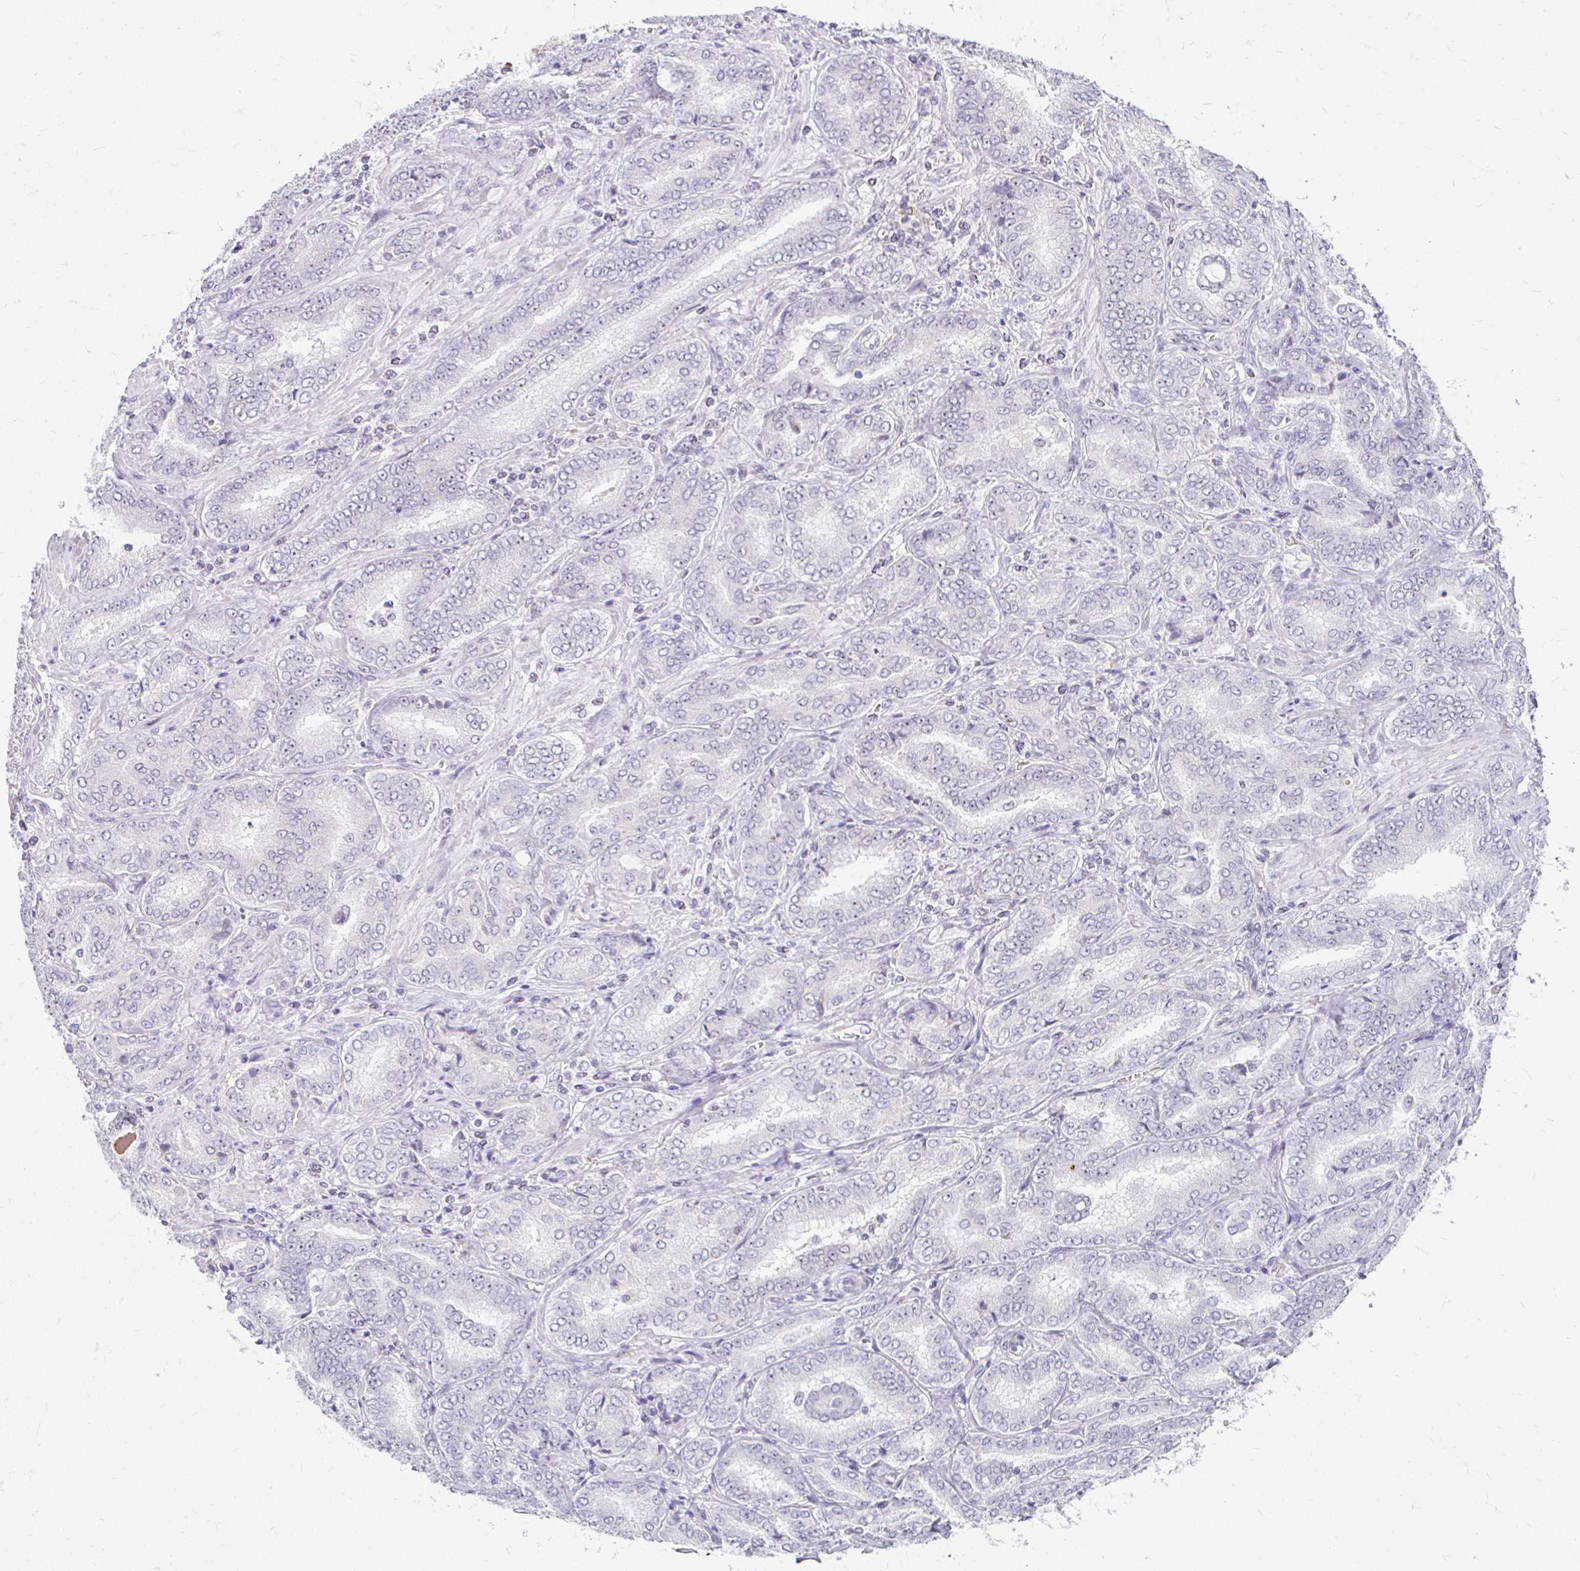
{"staining": {"intensity": "negative", "quantity": "none", "location": "none"}, "tissue": "prostate cancer", "cell_type": "Tumor cells", "image_type": "cancer", "snomed": [{"axis": "morphology", "description": "Adenocarcinoma, High grade"}, {"axis": "topography", "description": "Prostate"}], "caption": "Prostate cancer (adenocarcinoma (high-grade)) was stained to show a protein in brown. There is no significant expression in tumor cells. (DAB (3,3'-diaminobenzidine) immunohistochemistry with hematoxylin counter stain).", "gene": "GTF2H1", "patient": {"sex": "male", "age": 72}}